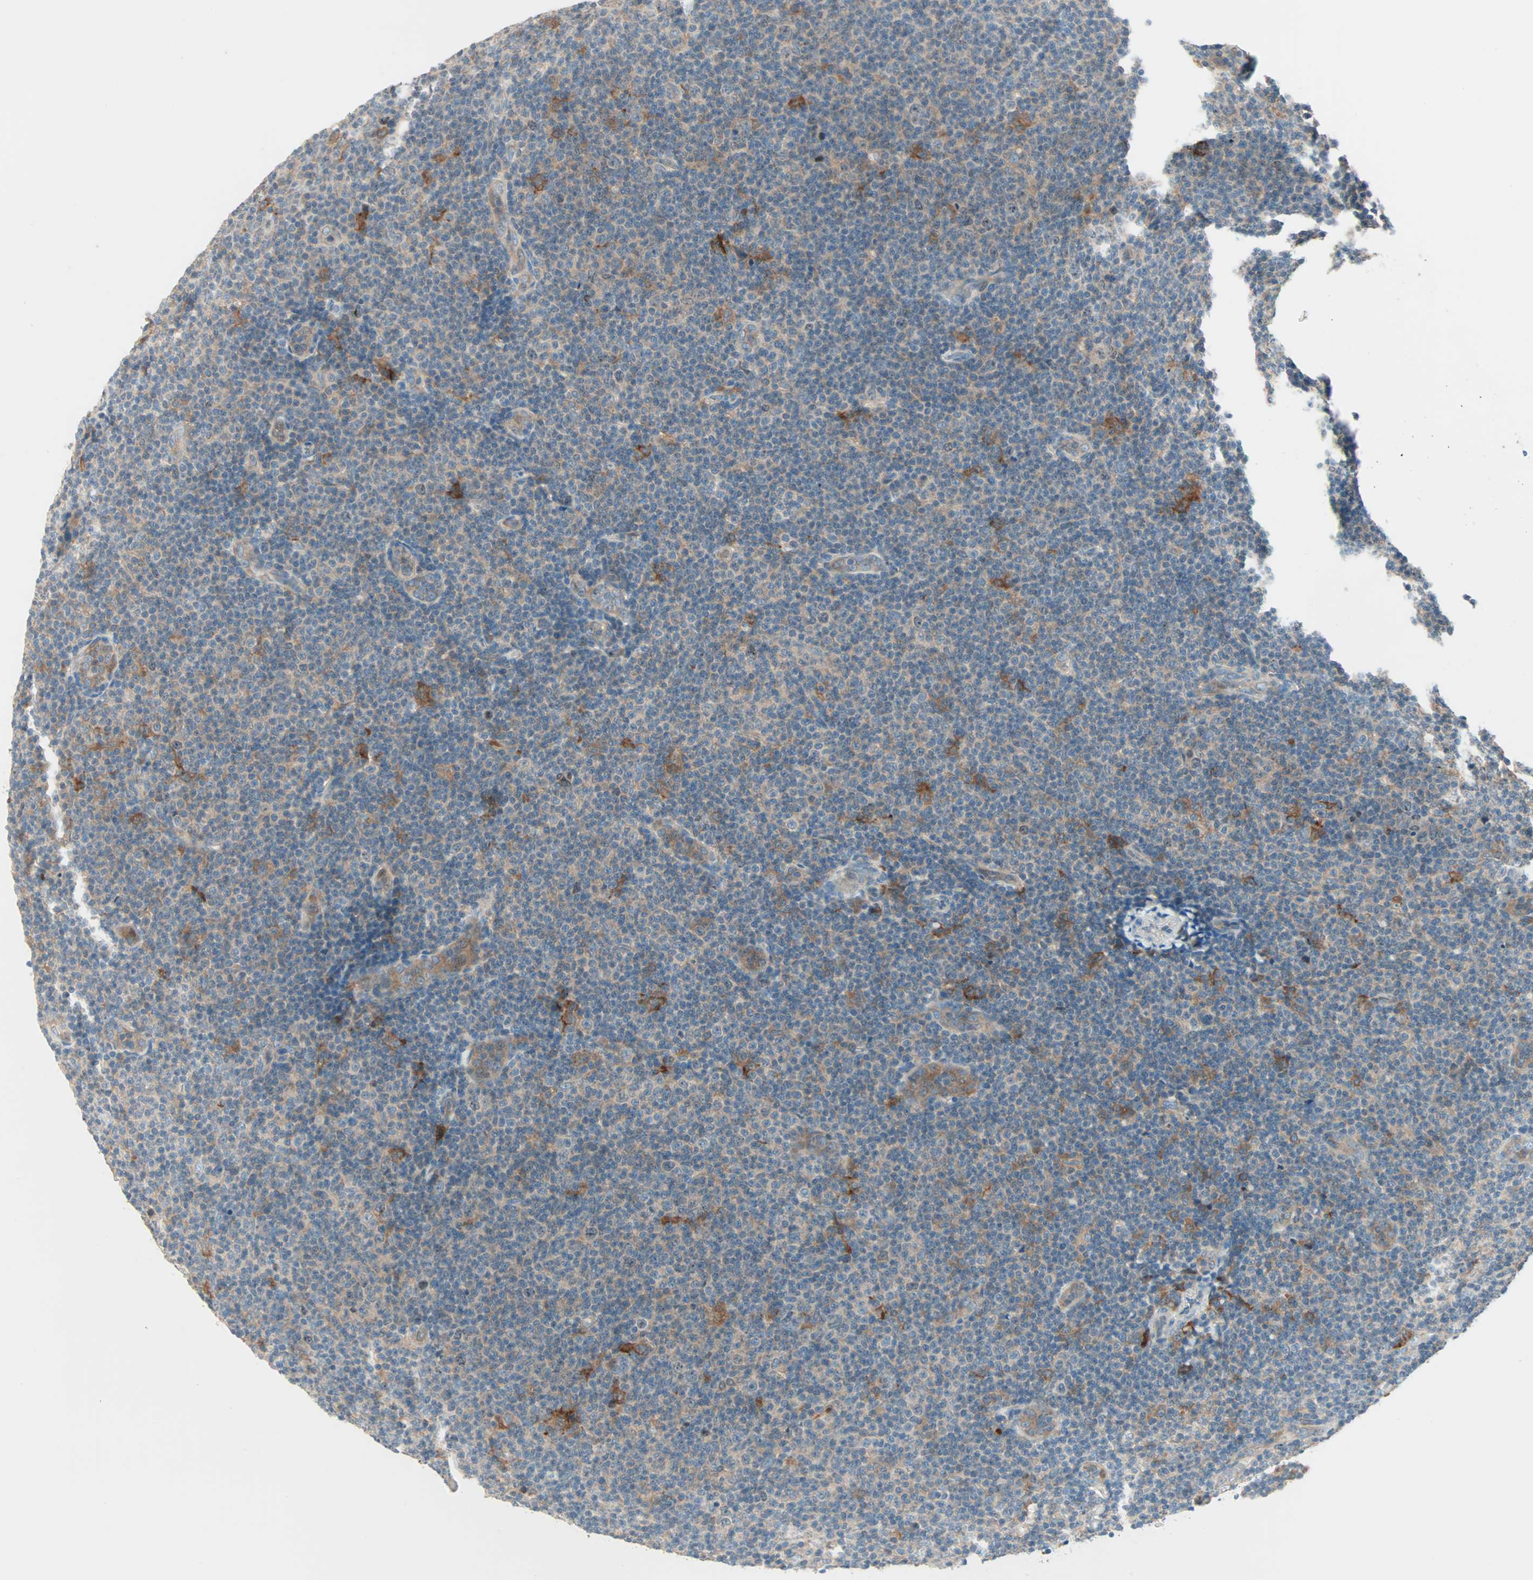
{"staining": {"intensity": "negative", "quantity": "none", "location": "none"}, "tissue": "lymphoma", "cell_type": "Tumor cells", "image_type": "cancer", "snomed": [{"axis": "morphology", "description": "Malignant lymphoma, non-Hodgkin's type, Low grade"}, {"axis": "topography", "description": "Lymph node"}], "caption": "DAB immunohistochemical staining of lymphoma displays no significant positivity in tumor cells.", "gene": "SMIM8", "patient": {"sex": "male", "age": 83}}